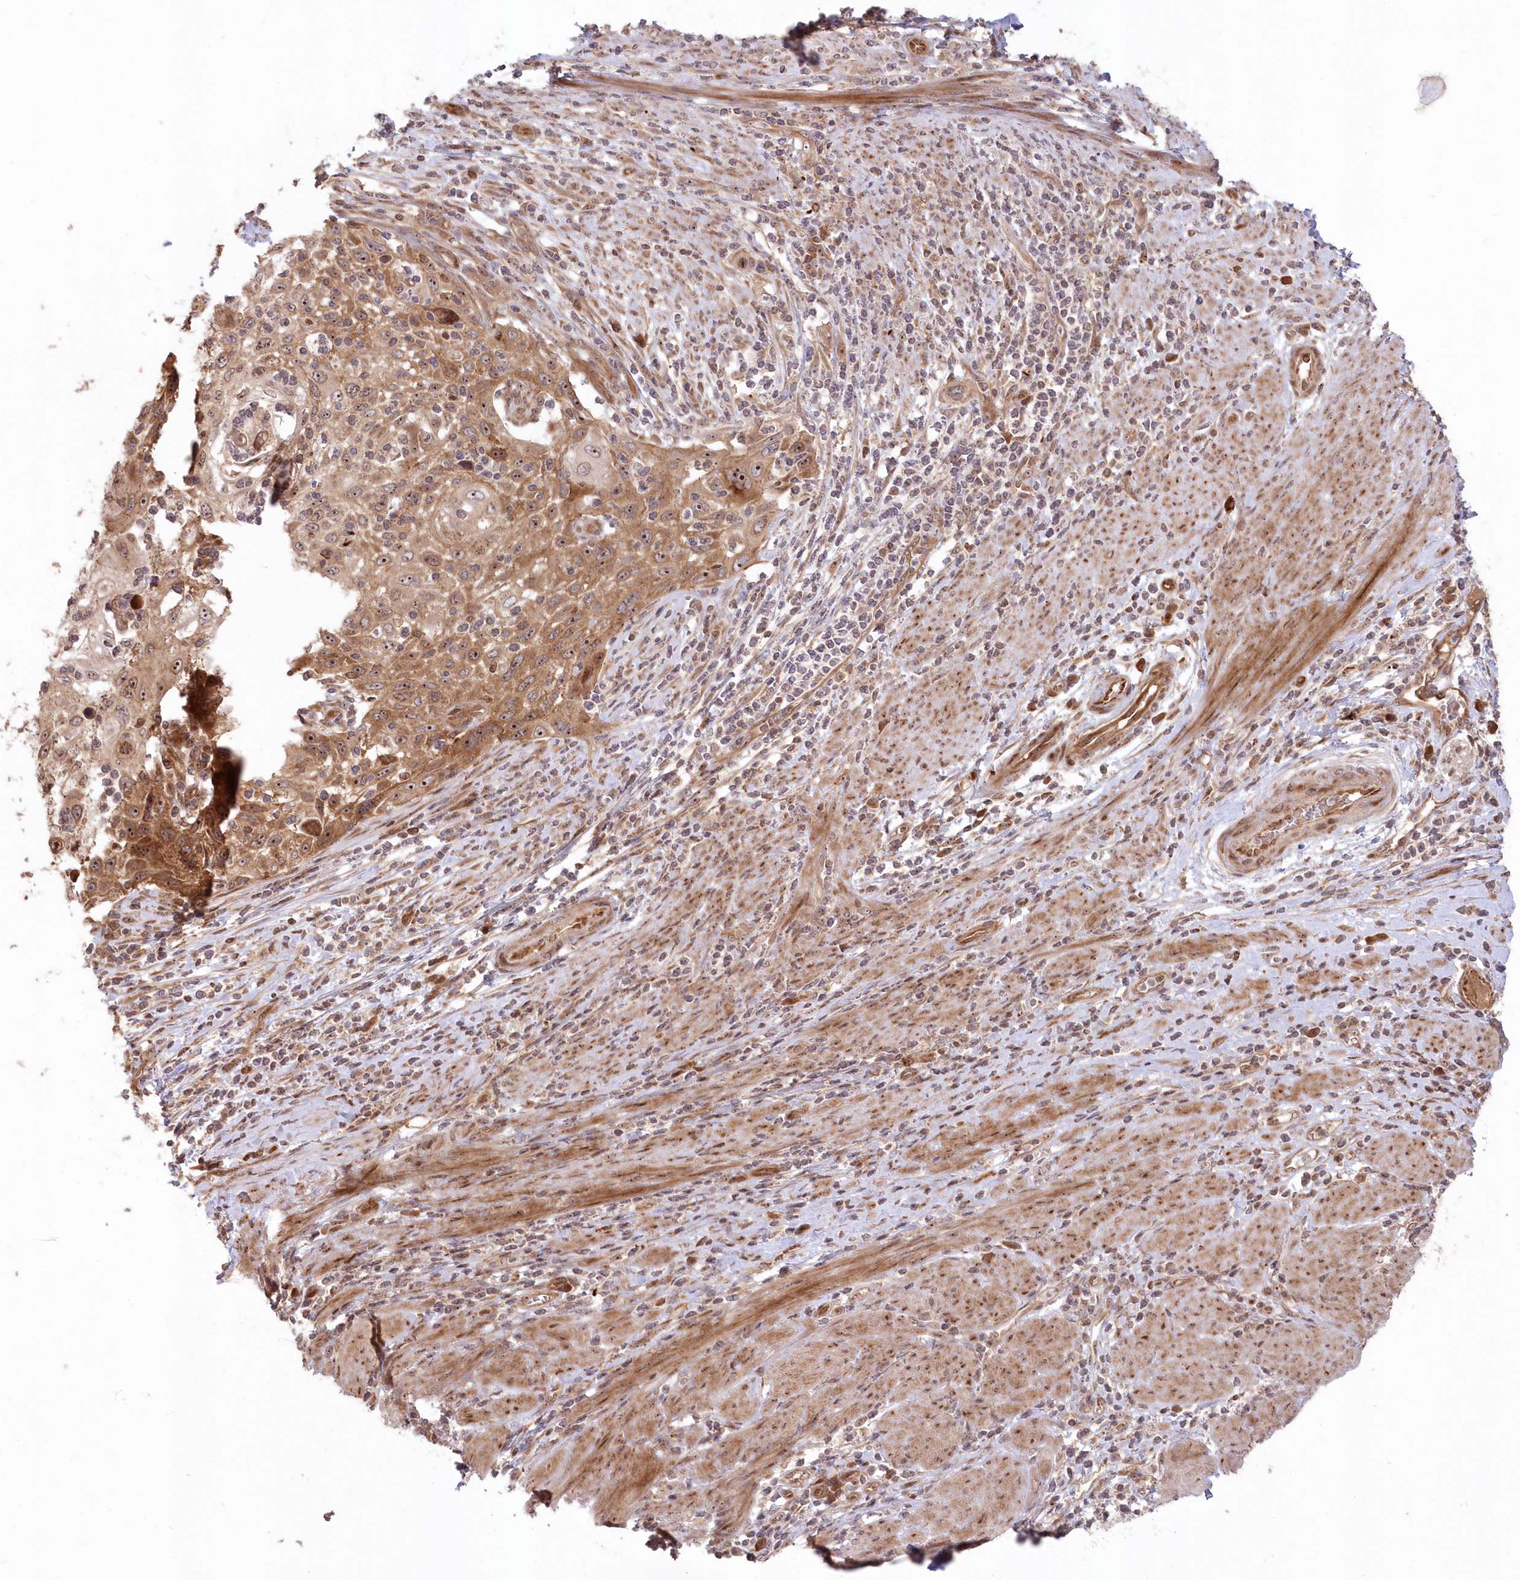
{"staining": {"intensity": "moderate", "quantity": ">75%", "location": "cytoplasmic/membranous,nuclear"}, "tissue": "cervical cancer", "cell_type": "Tumor cells", "image_type": "cancer", "snomed": [{"axis": "morphology", "description": "Squamous cell carcinoma, NOS"}, {"axis": "topography", "description": "Cervix"}], "caption": "About >75% of tumor cells in human cervical cancer (squamous cell carcinoma) show moderate cytoplasmic/membranous and nuclear protein expression as visualized by brown immunohistochemical staining.", "gene": "SERINC1", "patient": {"sex": "female", "age": 70}}